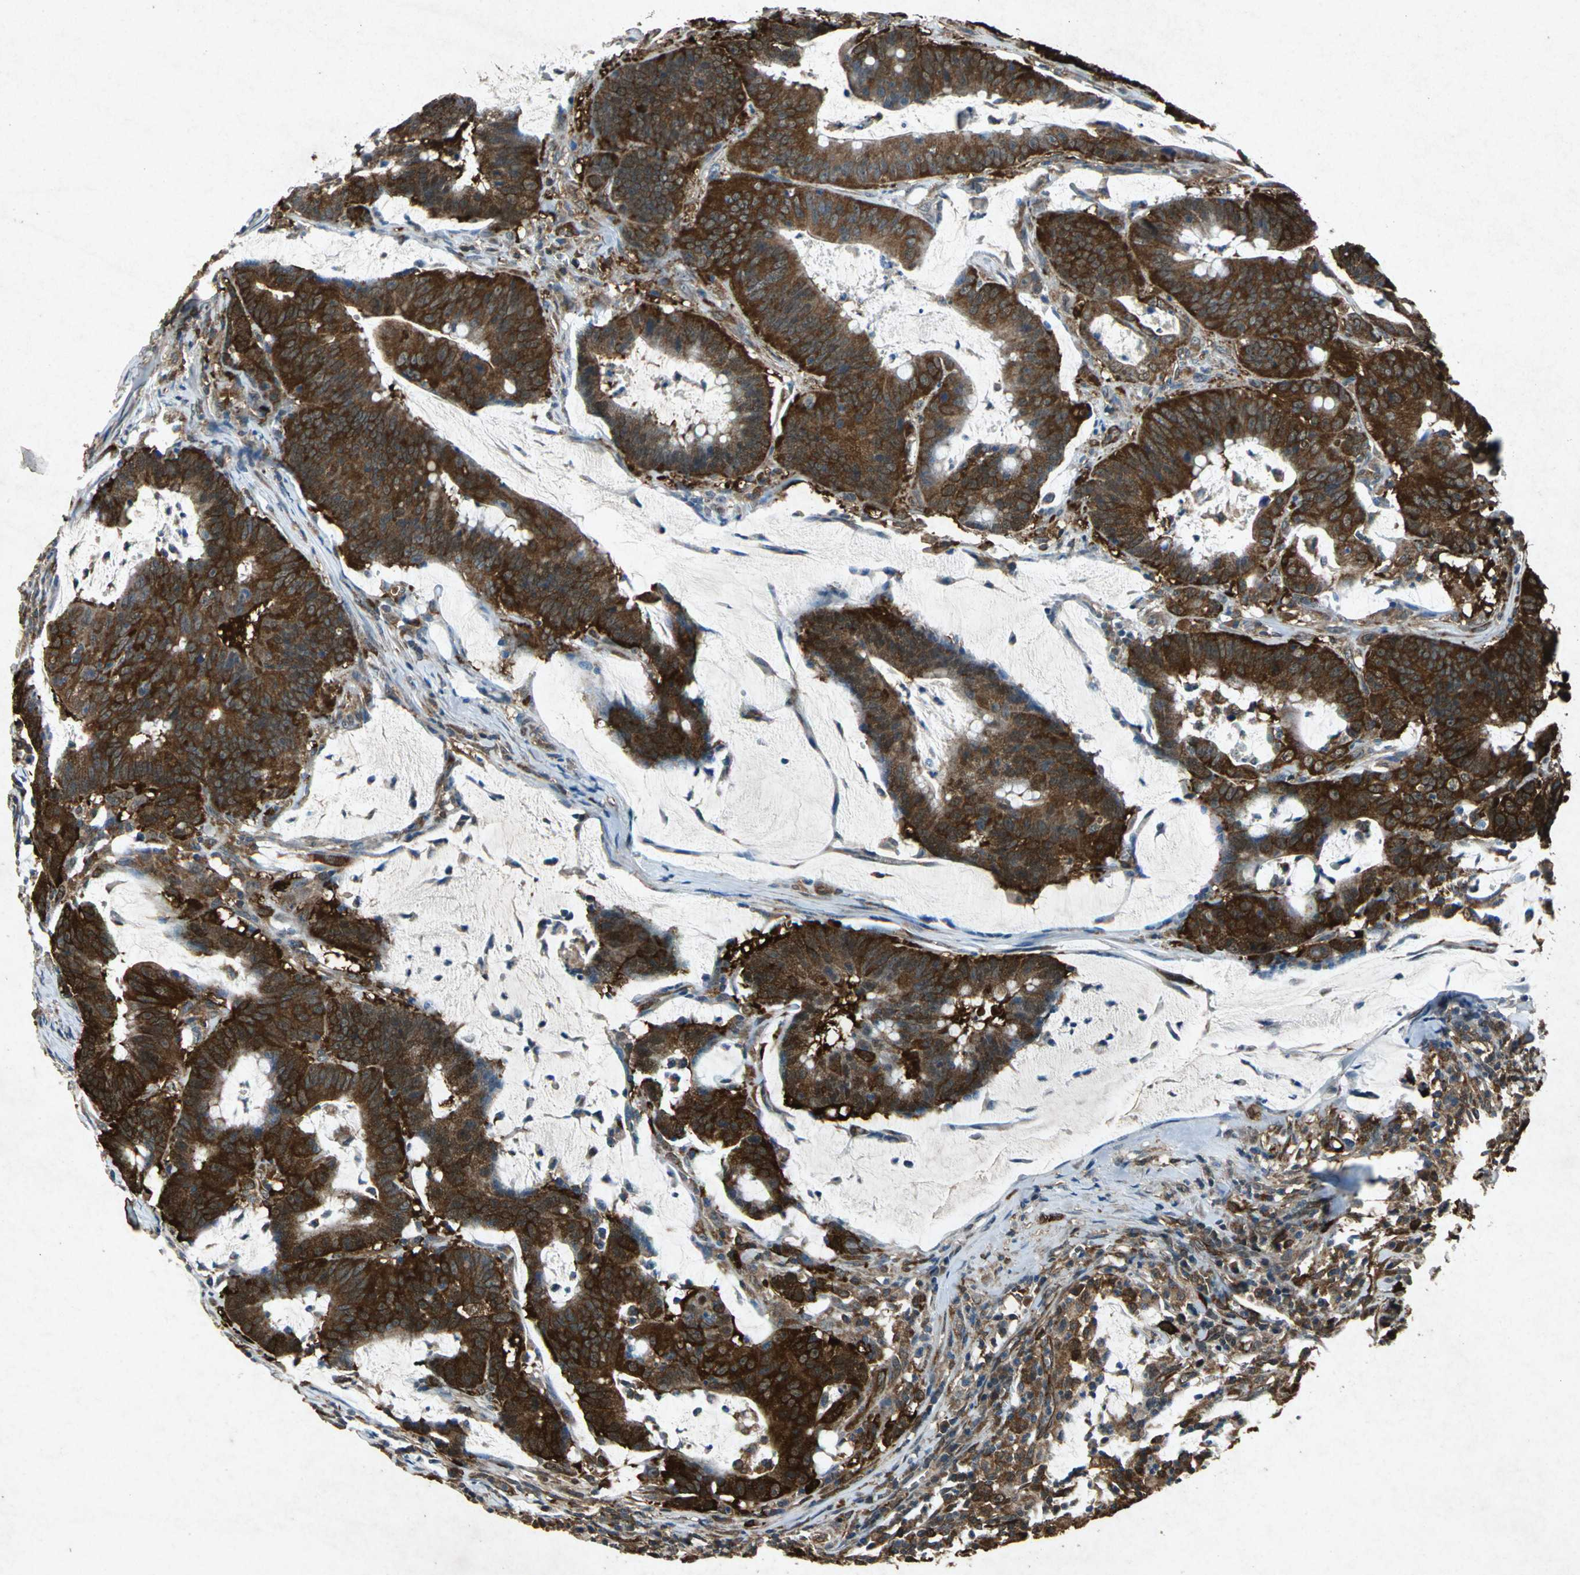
{"staining": {"intensity": "strong", "quantity": ">75%", "location": "cytoplasmic/membranous"}, "tissue": "colorectal cancer", "cell_type": "Tumor cells", "image_type": "cancer", "snomed": [{"axis": "morphology", "description": "Adenocarcinoma, NOS"}, {"axis": "topography", "description": "Colon"}], "caption": "Human colorectal adenocarcinoma stained with a protein marker reveals strong staining in tumor cells.", "gene": "HSP90AB1", "patient": {"sex": "male", "age": 45}}